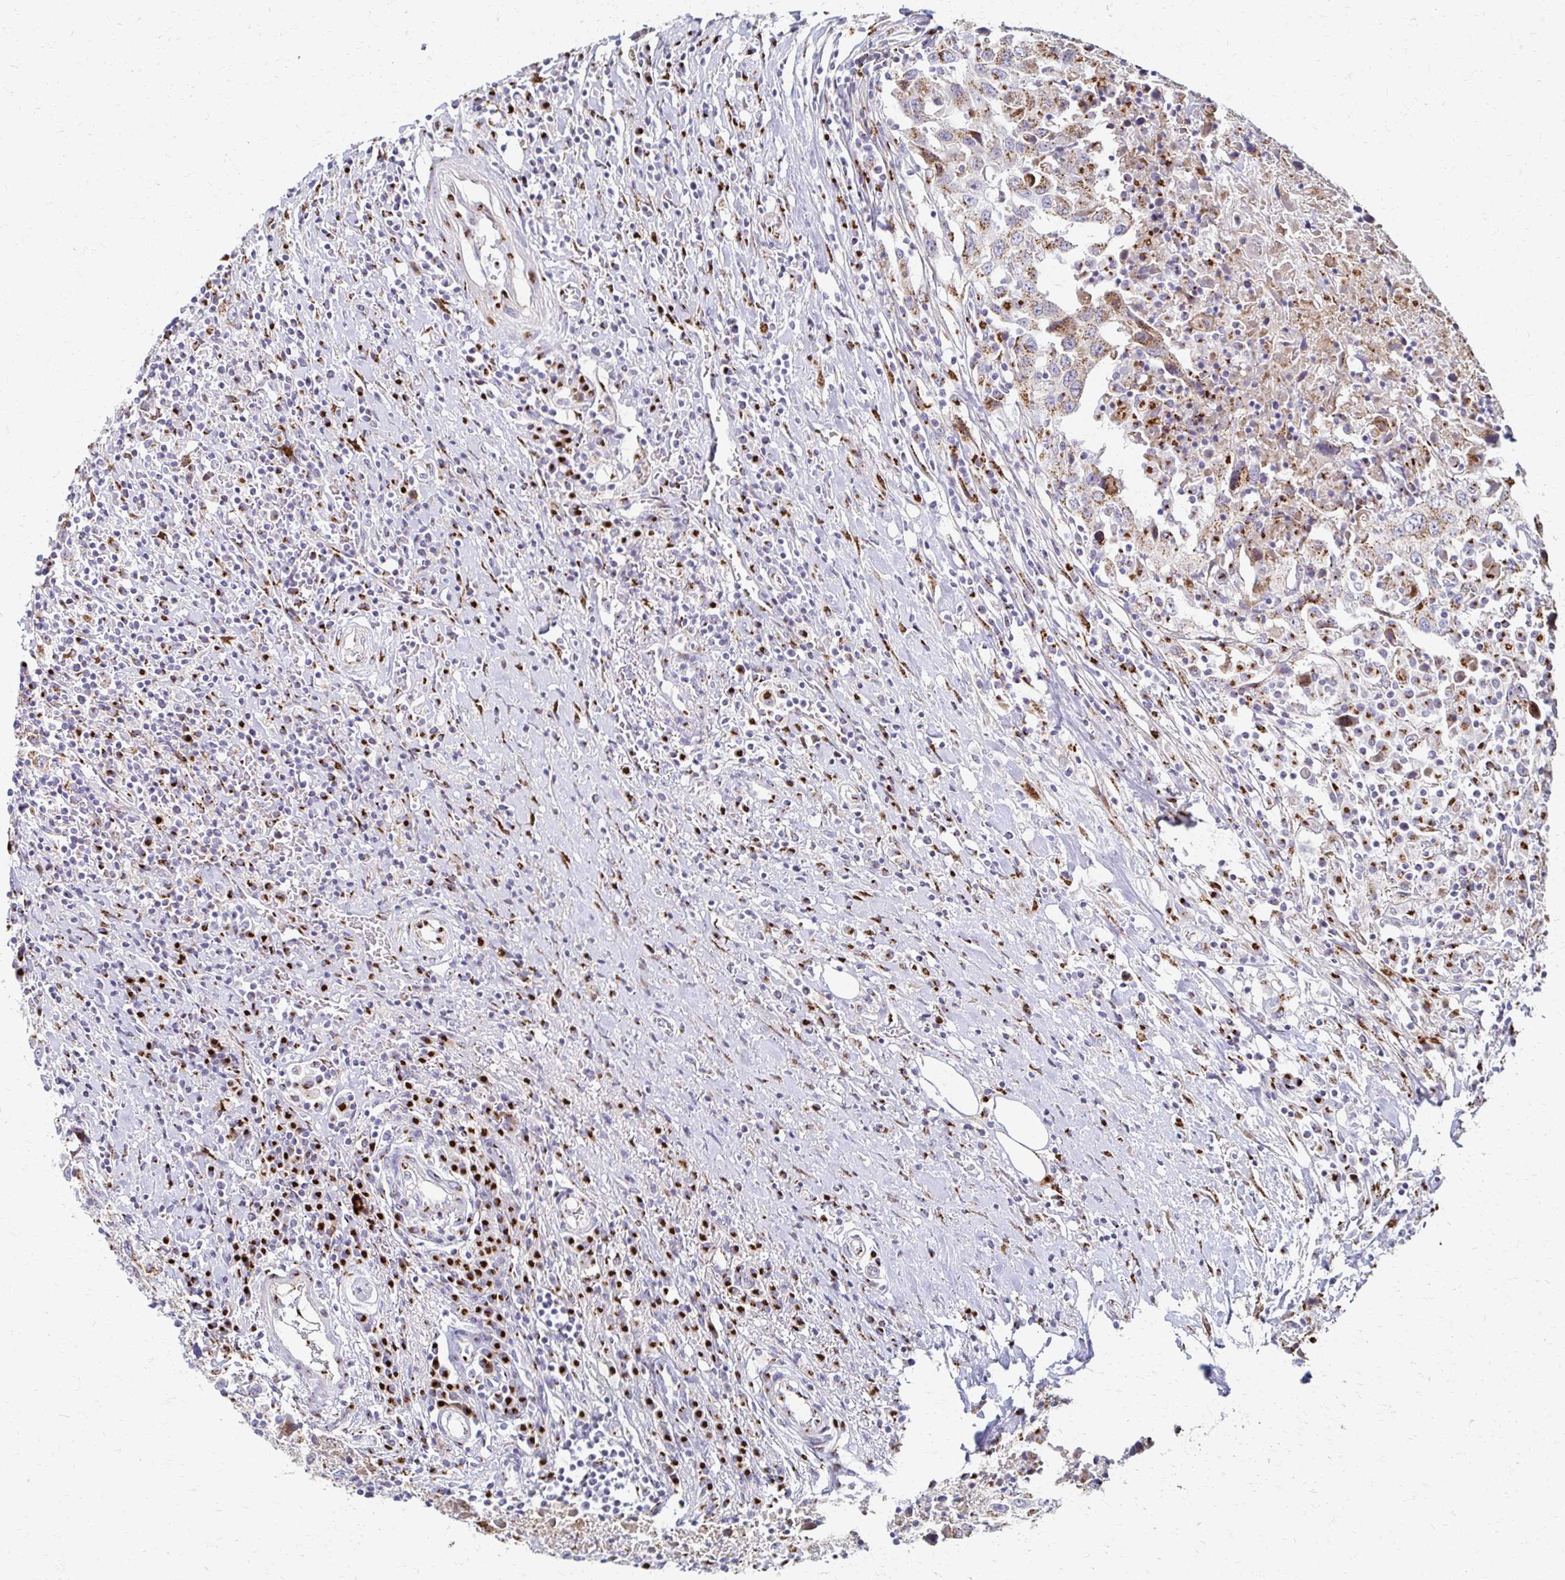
{"staining": {"intensity": "moderate", "quantity": ">75%", "location": "cytoplasmic/membranous"}, "tissue": "urothelial cancer", "cell_type": "Tumor cells", "image_type": "cancer", "snomed": [{"axis": "morphology", "description": "Urothelial carcinoma, High grade"}, {"axis": "topography", "description": "Urinary bladder"}], "caption": "This photomicrograph exhibits immunohistochemistry (IHC) staining of human urothelial cancer, with medium moderate cytoplasmic/membranous staining in approximately >75% of tumor cells.", "gene": "TM9SF1", "patient": {"sex": "male", "age": 61}}